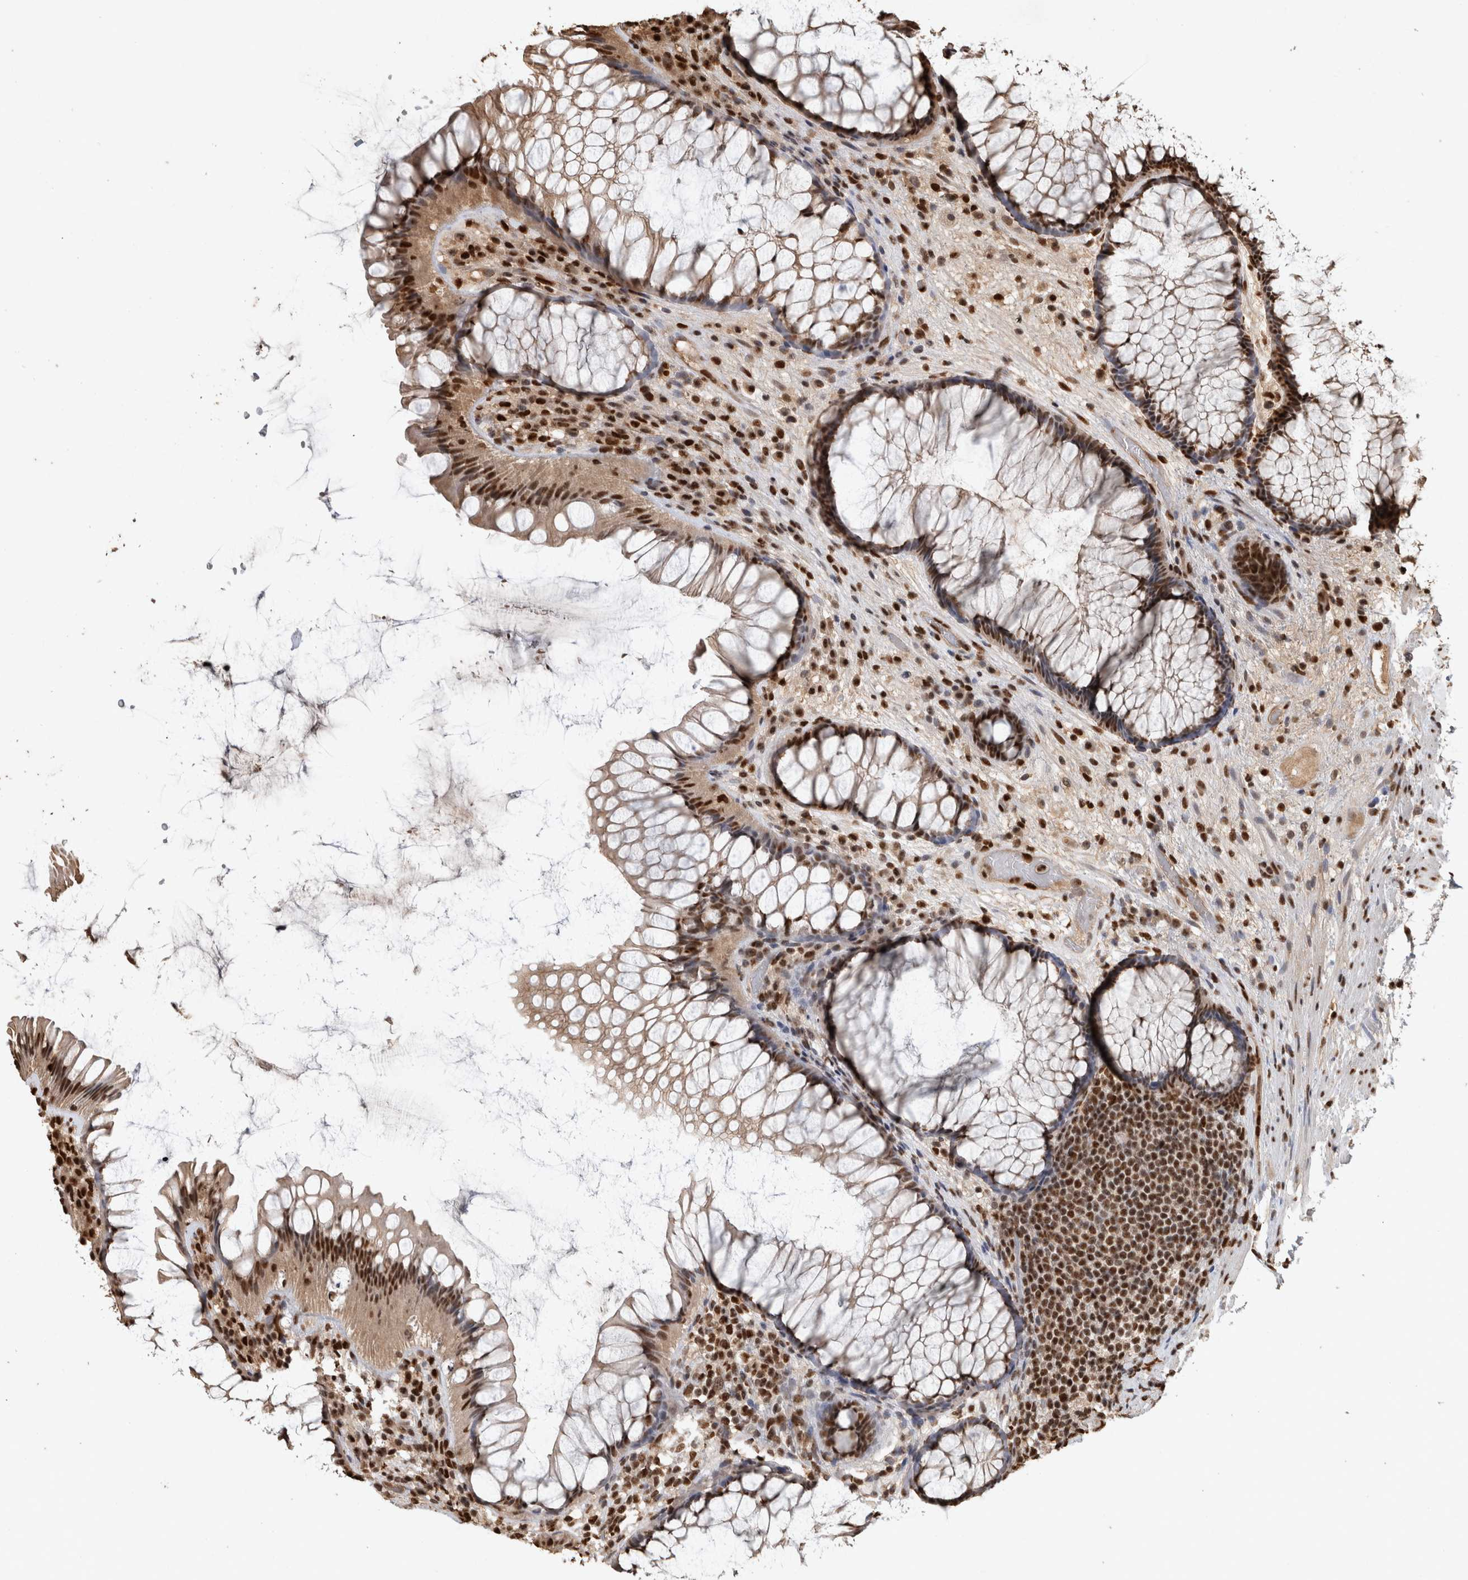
{"staining": {"intensity": "strong", "quantity": ">75%", "location": "nuclear"}, "tissue": "rectum", "cell_type": "Glandular cells", "image_type": "normal", "snomed": [{"axis": "morphology", "description": "Normal tissue, NOS"}, {"axis": "topography", "description": "Rectum"}], "caption": "This histopathology image demonstrates immunohistochemistry staining of unremarkable human rectum, with high strong nuclear expression in approximately >75% of glandular cells.", "gene": "RAD50", "patient": {"sex": "male", "age": 51}}